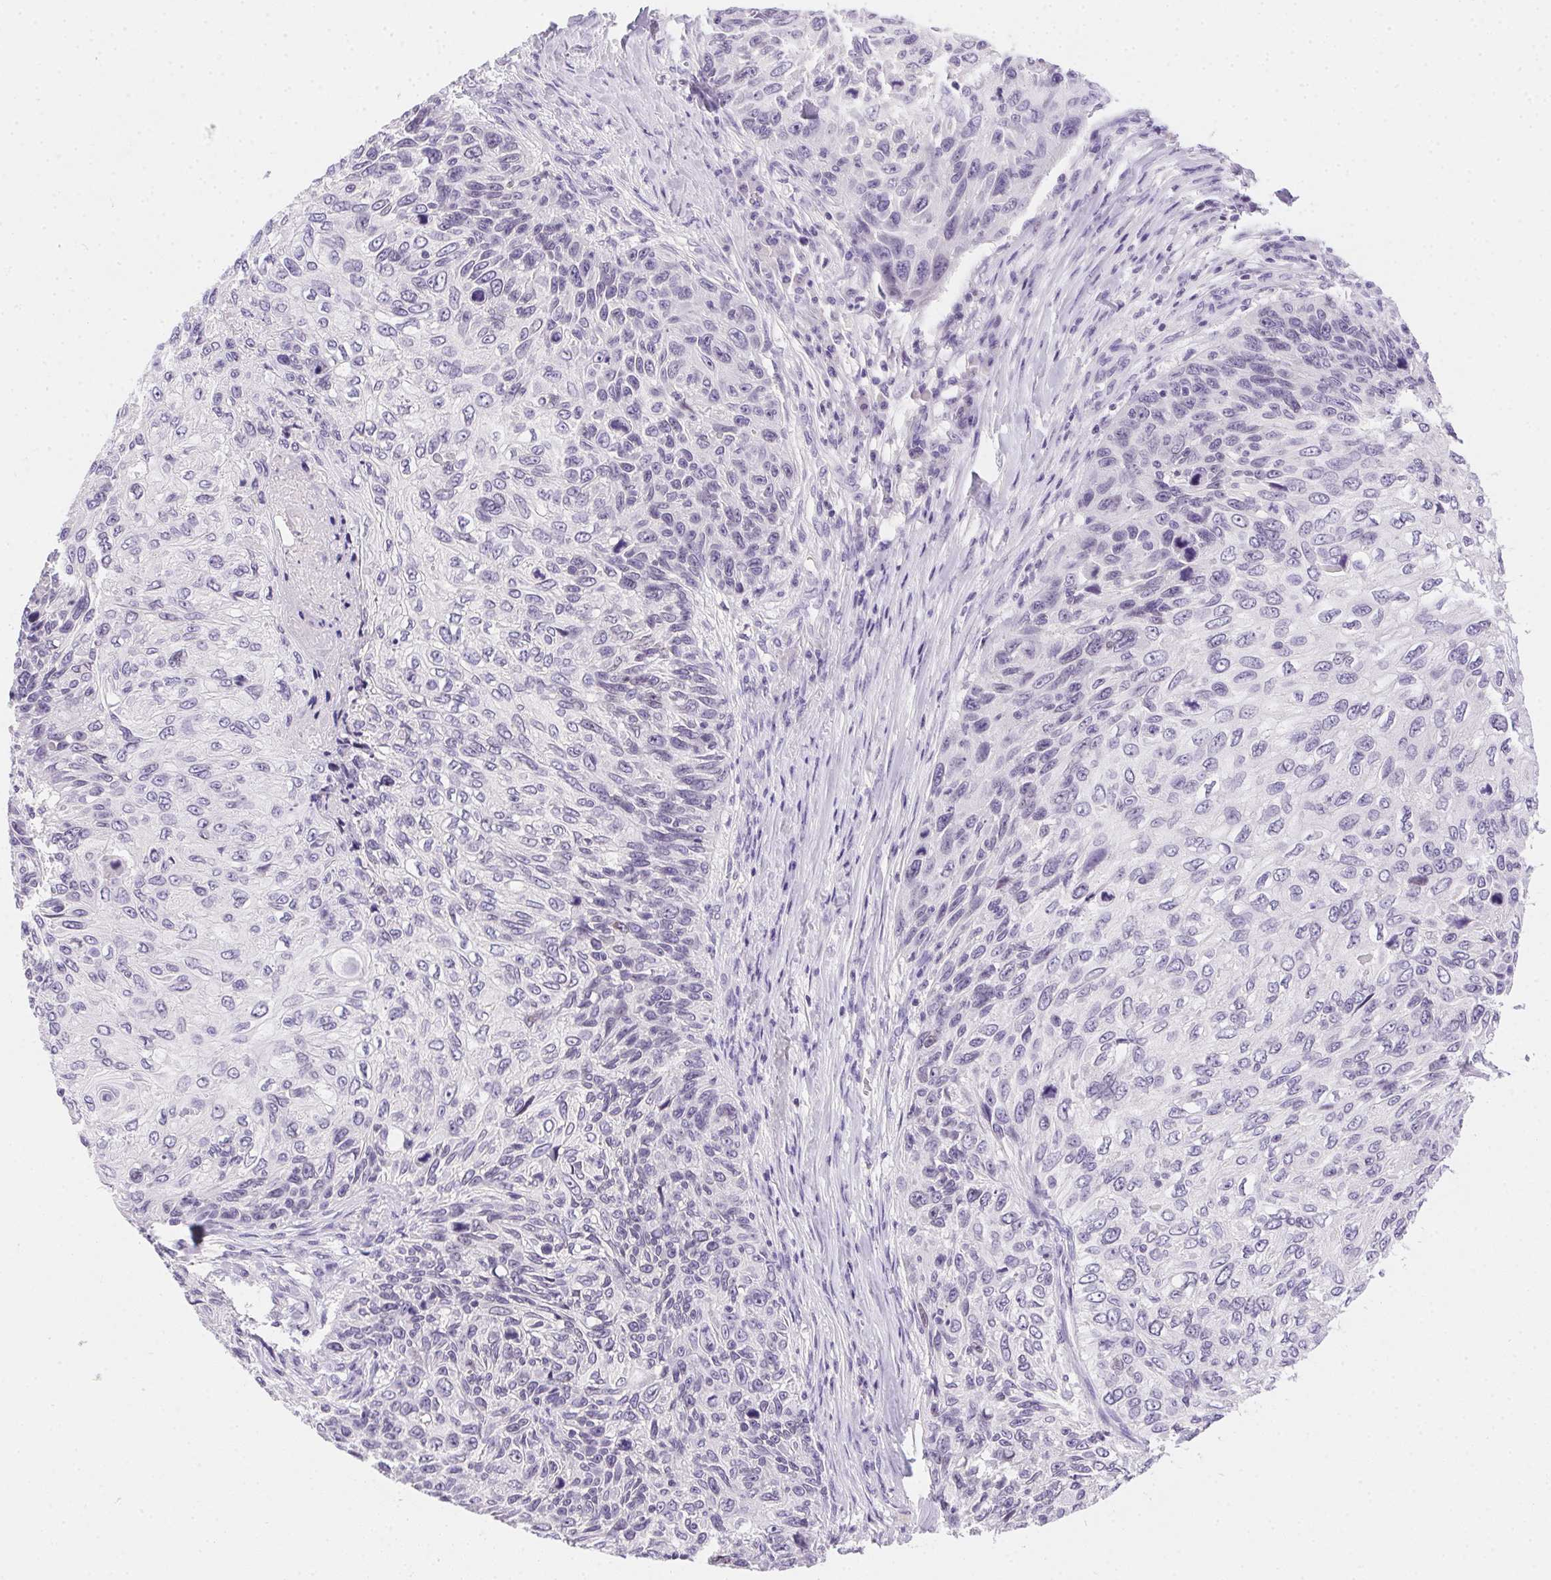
{"staining": {"intensity": "negative", "quantity": "none", "location": "none"}, "tissue": "skin cancer", "cell_type": "Tumor cells", "image_type": "cancer", "snomed": [{"axis": "morphology", "description": "Squamous cell carcinoma, NOS"}, {"axis": "topography", "description": "Skin"}], "caption": "An image of skin squamous cell carcinoma stained for a protein reveals no brown staining in tumor cells.", "gene": "SSTR4", "patient": {"sex": "male", "age": 92}}